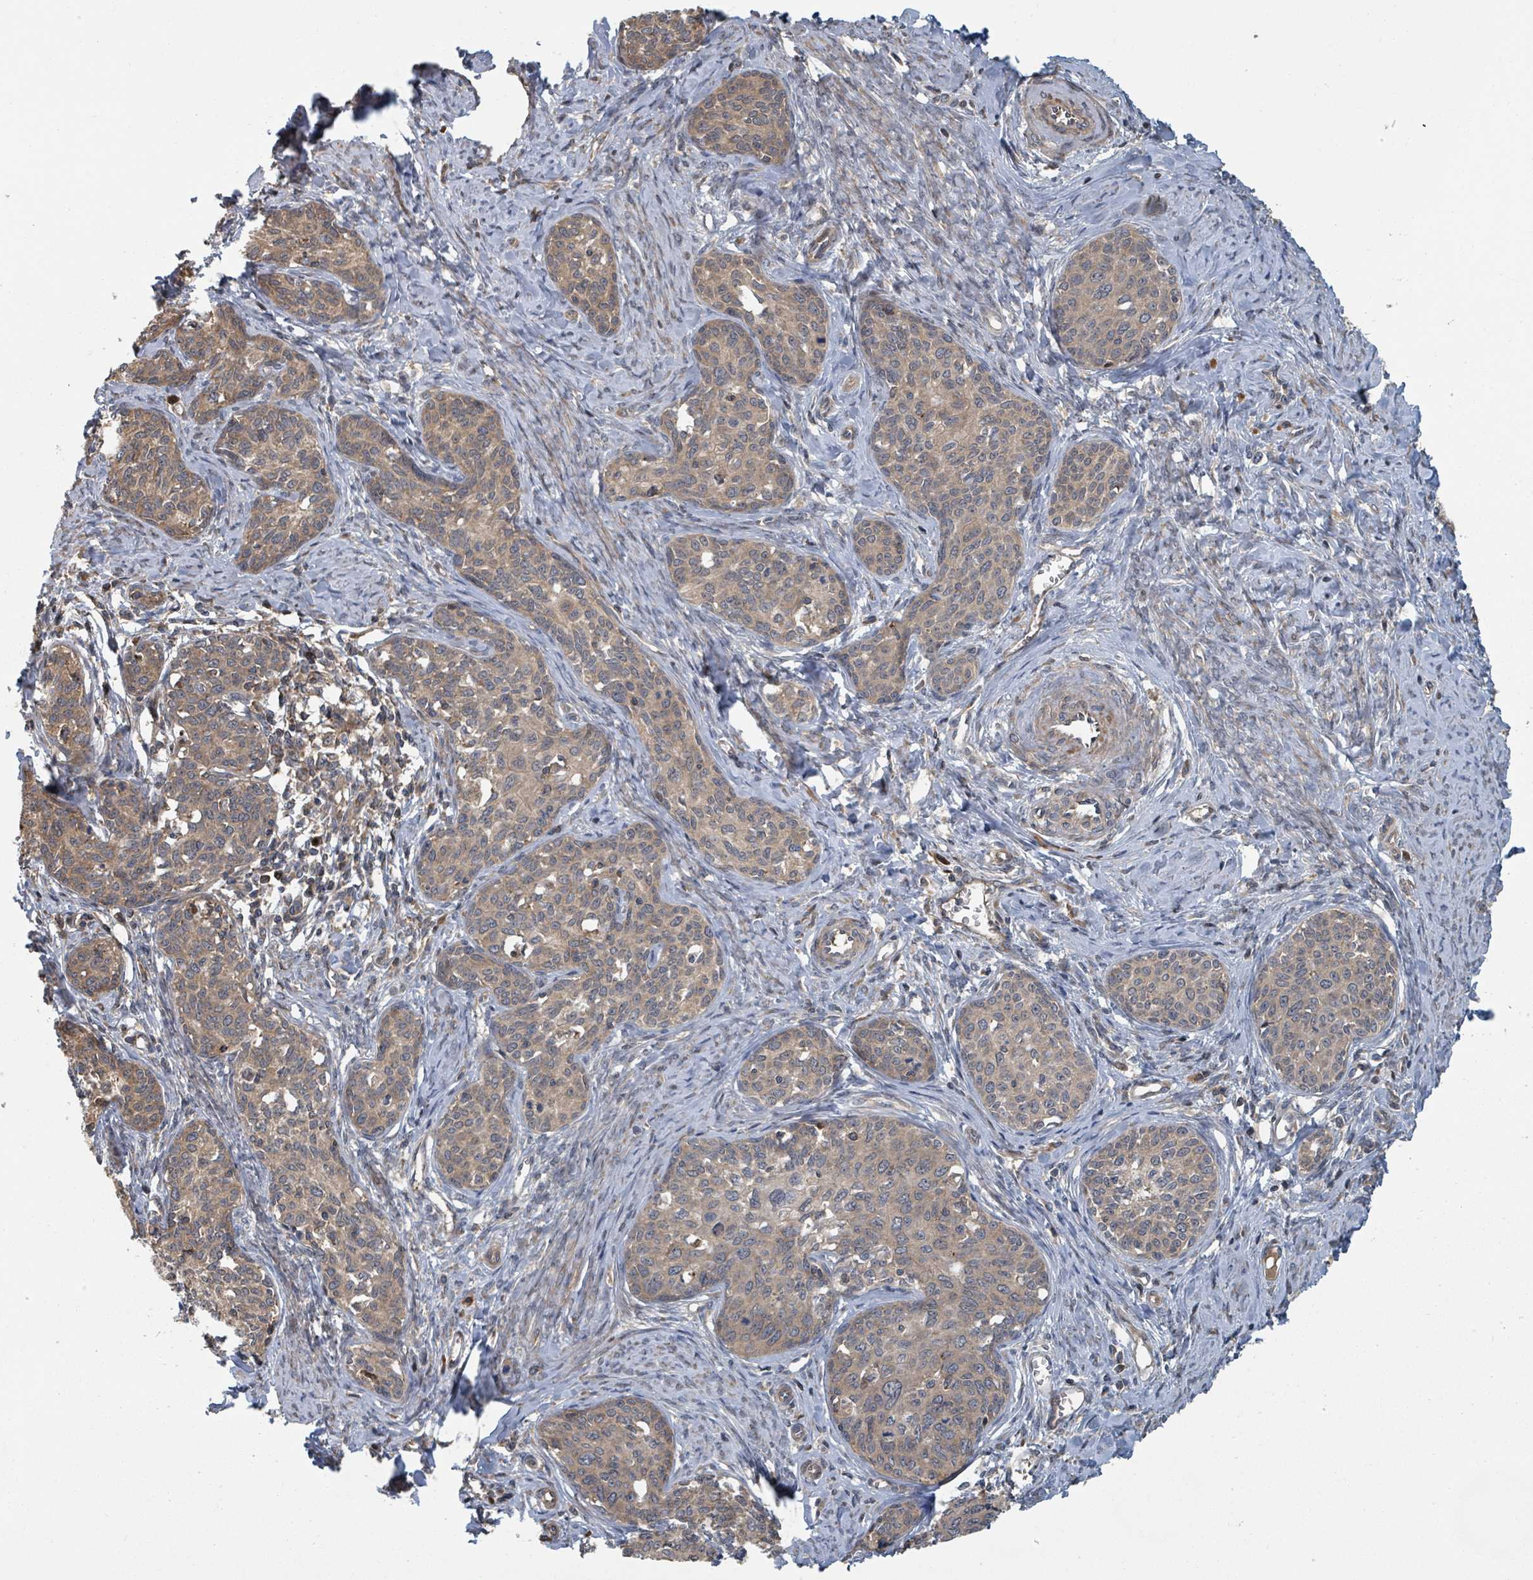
{"staining": {"intensity": "weak", "quantity": ">75%", "location": "cytoplasmic/membranous"}, "tissue": "cervical cancer", "cell_type": "Tumor cells", "image_type": "cancer", "snomed": [{"axis": "morphology", "description": "Squamous cell carcinoma, NOS"}, {"axis": "morphology", "description": "Adenocarcinoma, NOS"}, {"axis": "topography", "description": "Cervix"}], "caption": "Protein staining of cervical cancer (adenocarcinoma) tissue reveals weak cytoplasmic/membranous positivity in approximately >75% of tumor cells. Using DAB (brown) and hematoxylin (blue) stains, captured at high magnification using brightfield microscopy.", "gene": "DPM1", "patient": {"sex": "female", "age": 52}}